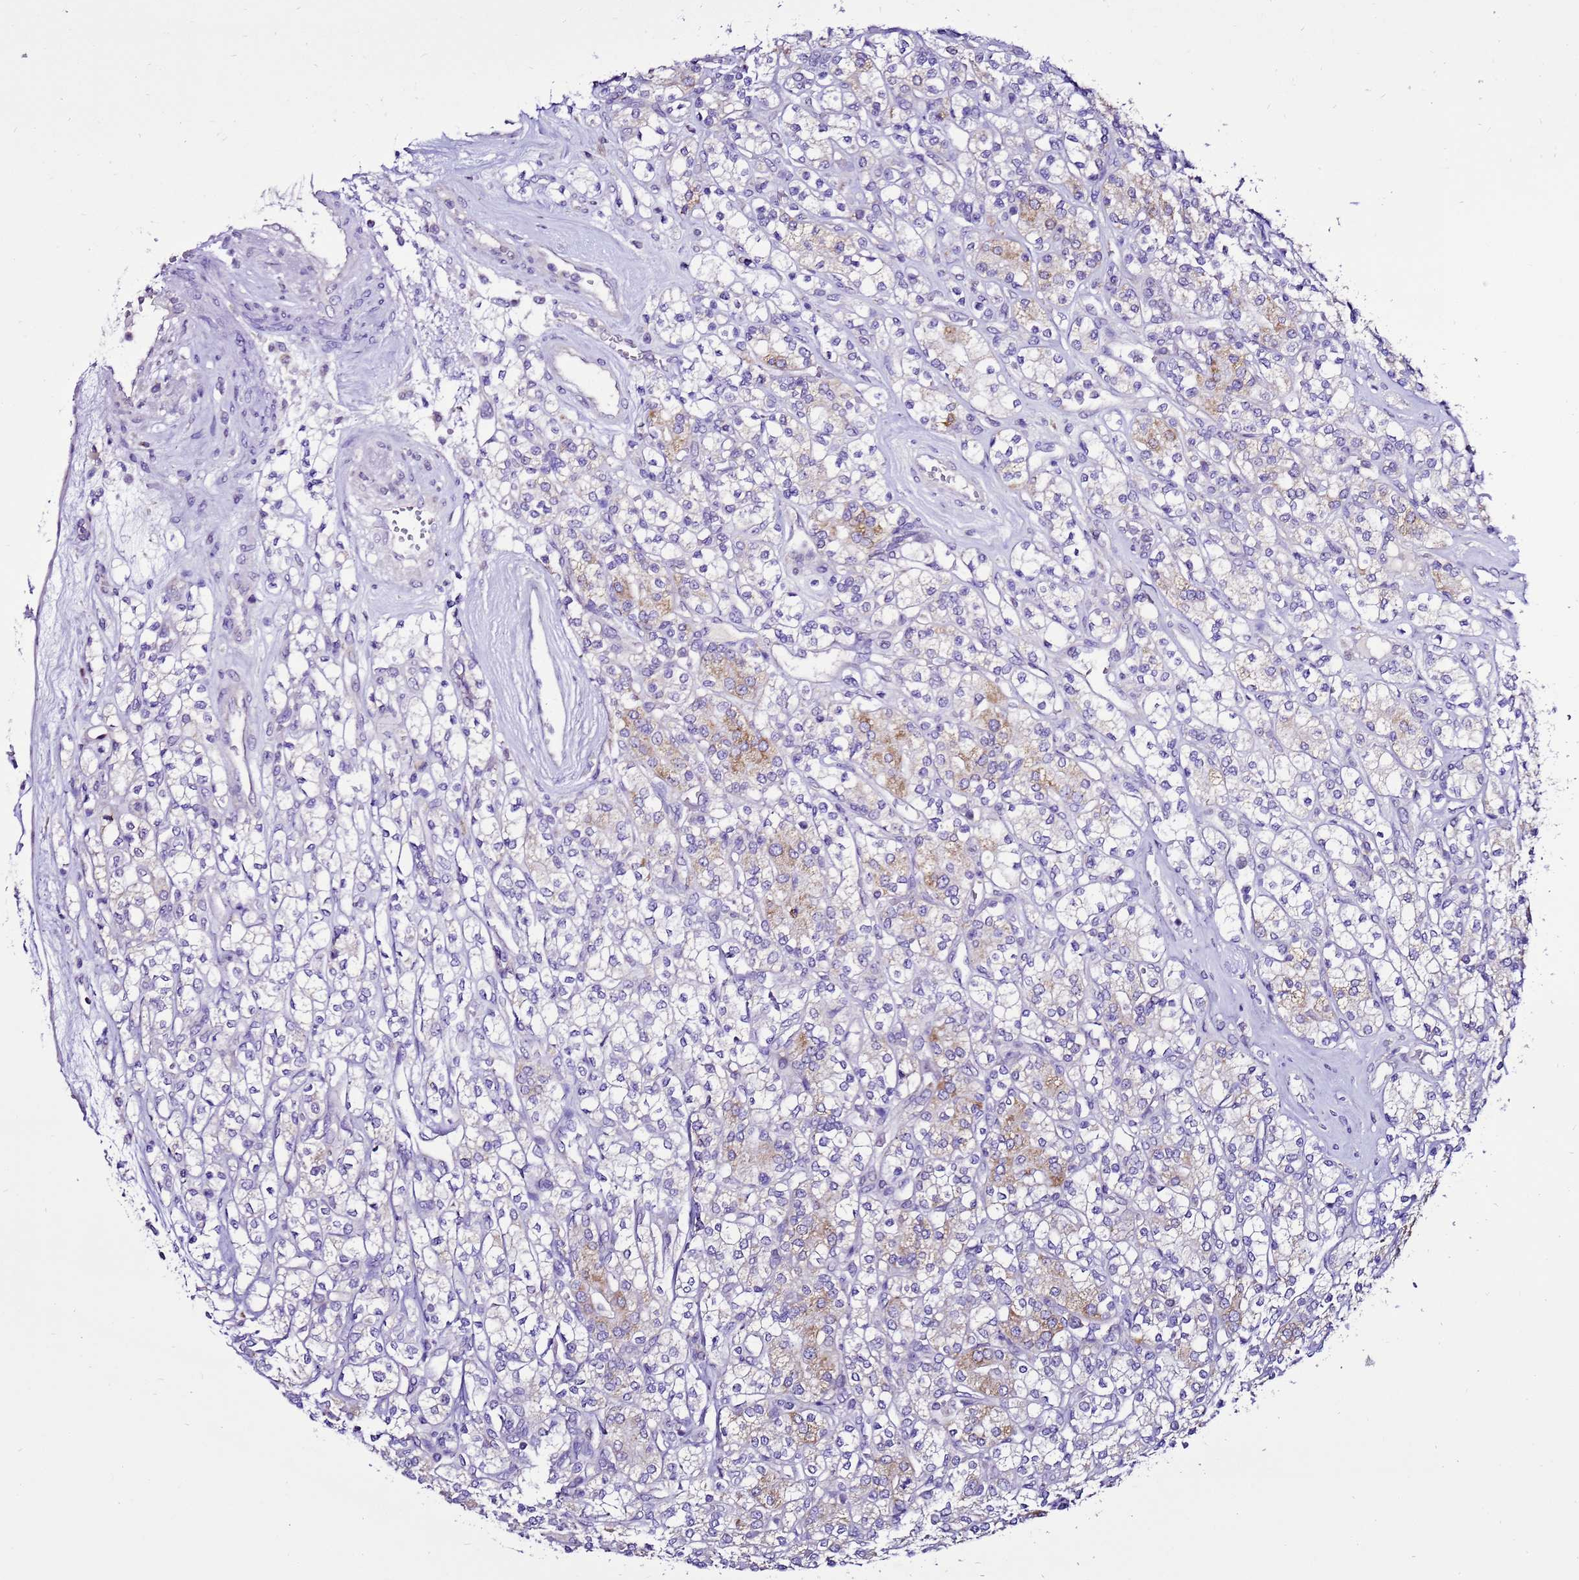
{"staining": {"intensity": "moderate", "quantity": "<25%", "location": "cytoplasmic/membranous"}, "tissue": "renal cancer", "cell_type": "Tumor cells", "image_type": "cancer", "snomed": [{"axis": "morphology", "description": "Adenocarcinoma, NOS"}, {"axis": "topography", "description": "Kidney"}], "caption": "Adenocarcinoma (renal) stained with immunohistochemistry demonstrates moderate cytoplasmic/membranous staining in about <25% of tumor cells. The protein is shown in brown color, while the nuclei are stained blue.", "gene": "DPH6", "patient": {"sex": "male", "age": 77}}